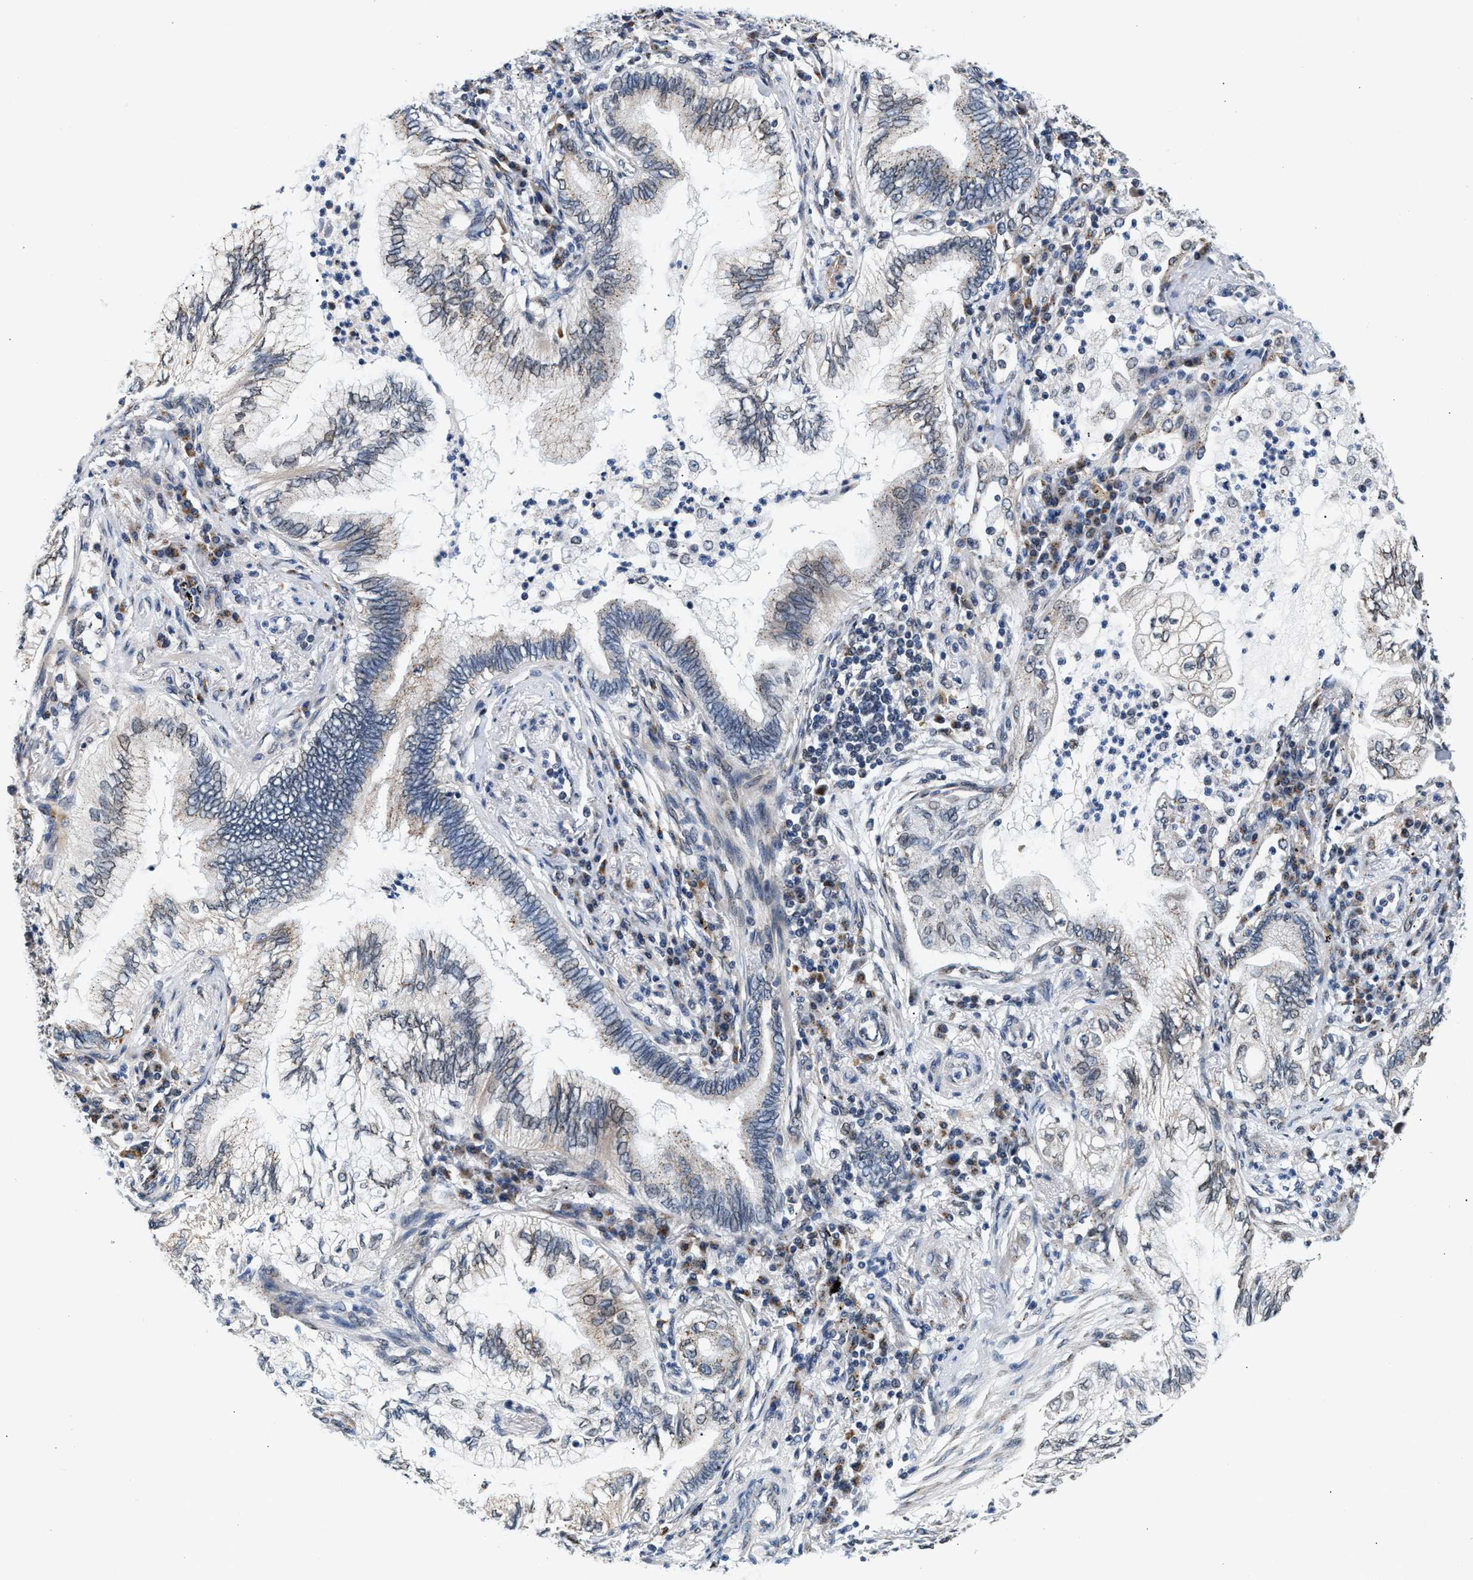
{"staining": {"intensity": "weak", "quantity": "25%-75%", "location": "cytoplasmic/membranous"}, "tissue": "lung cancer", "cell_type": "Tumor cells", "image_type": "cancer", "snomed": [{"axis": "morphology", "description": "Normal tissue, NOS"}, {"axis": "morphology", "description": "Adenocarcinoma, NOS"}, {"axis": "topography", "description": "Bronchus"}, {"axis": "topography", "description": "Lung"}], "caption": "Protein expression analysis of lung cancer shows weak cytoplasmic/membranous positivity in approximately 25%-75% of tumor cells.", "gene": "KCNMB2", "patient": {"sex": "female", "age": 70}}